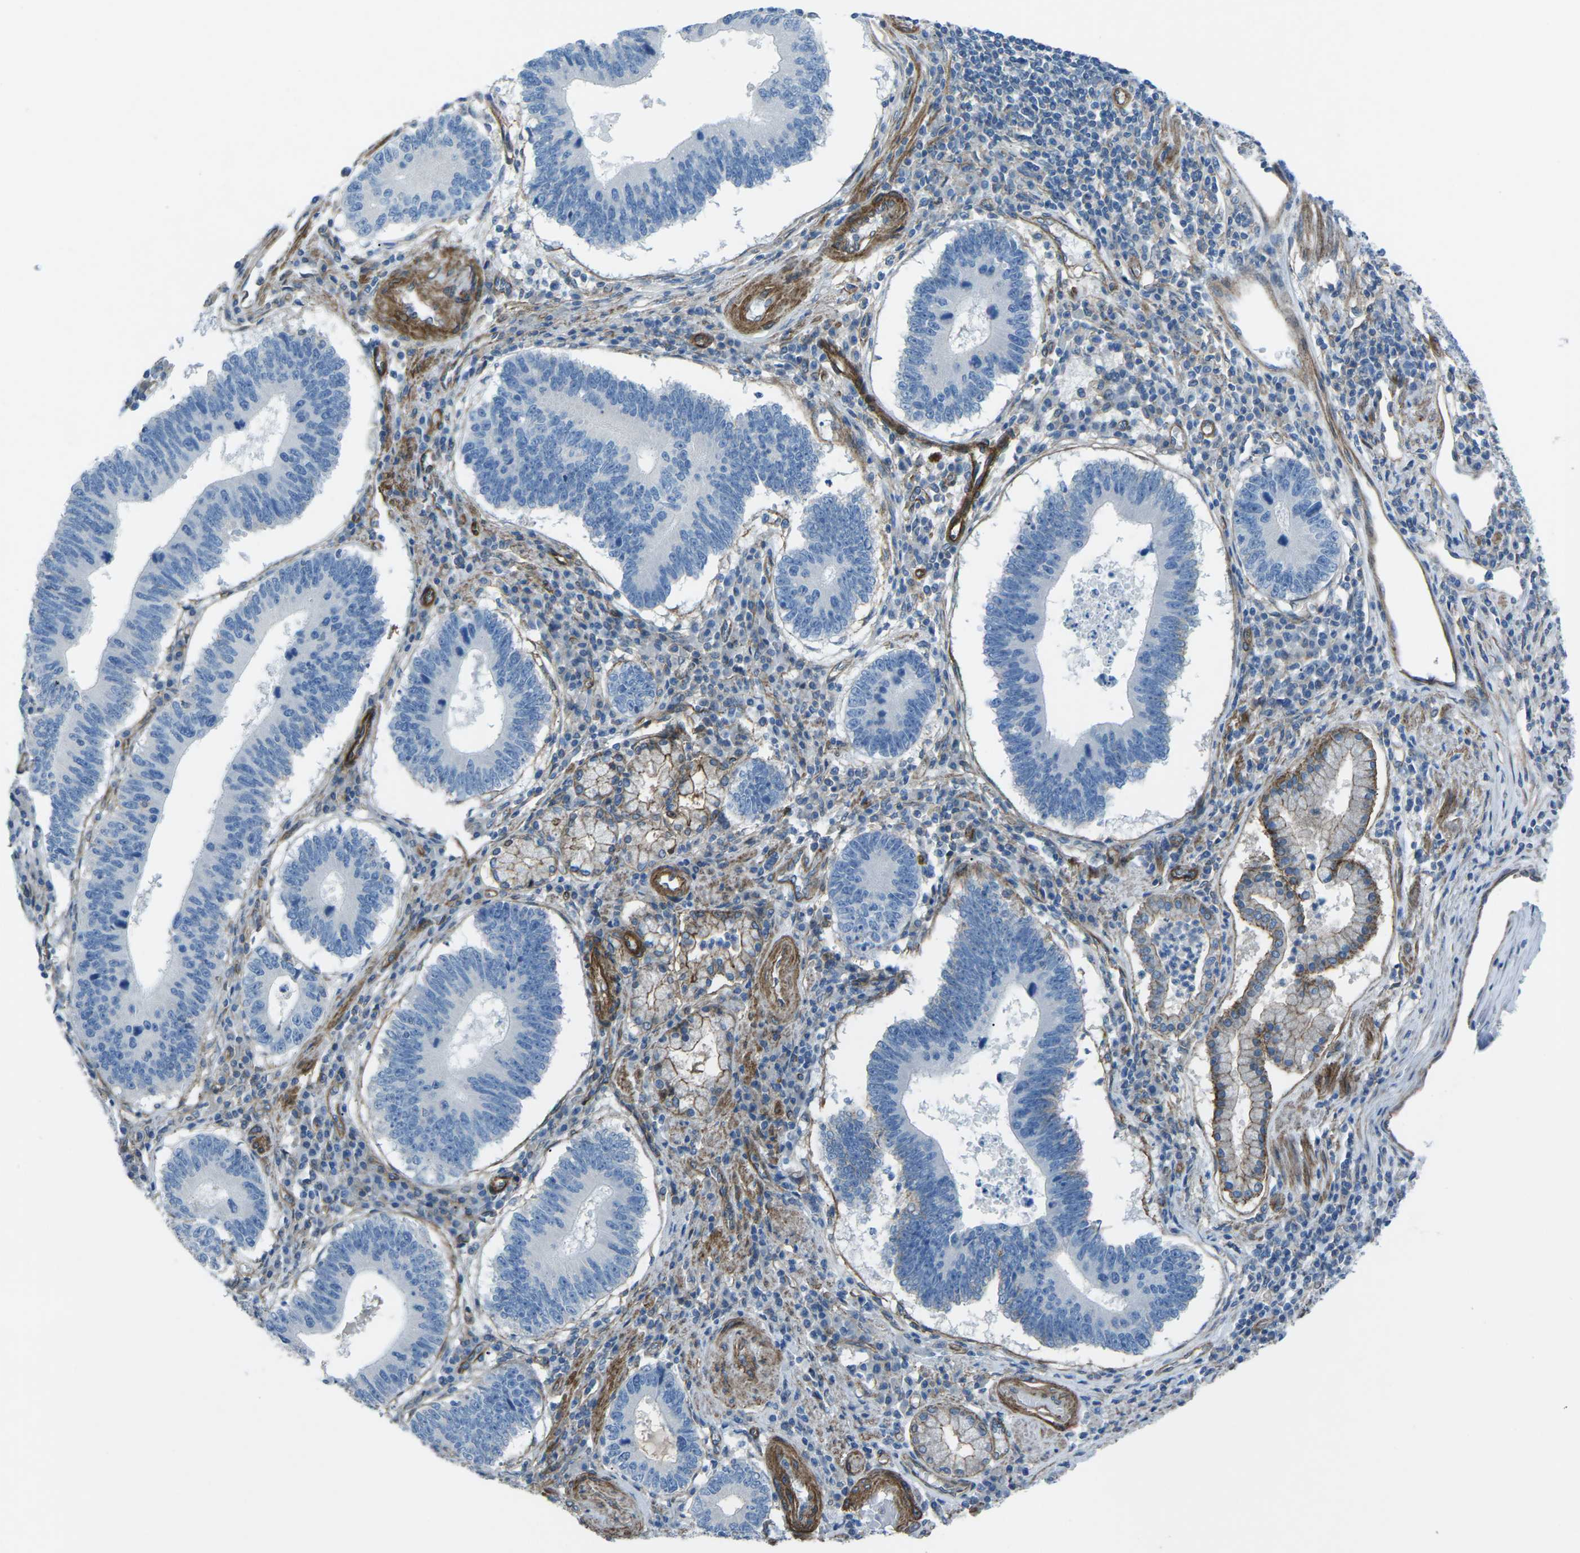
{"staining": {"intensity": "negative", "quantity": "none", "location": "none"}, "tissue": "stomach cancer", "cell_type": "Tumor cells", "image_type": "cancer", "snomed": [{"axis": "morphology", "description": "Adenocarcinoma, NOS"}, {"axis": "topography", "description": "Stomach"}], "caption": "DAB (3,3'-diaminobenzidine) immunohistochemical staining of stomach cancer shows no significant staining in tumor cells.", "gene": "UTRN", "patient": {"sex": "male", "age": 59}}